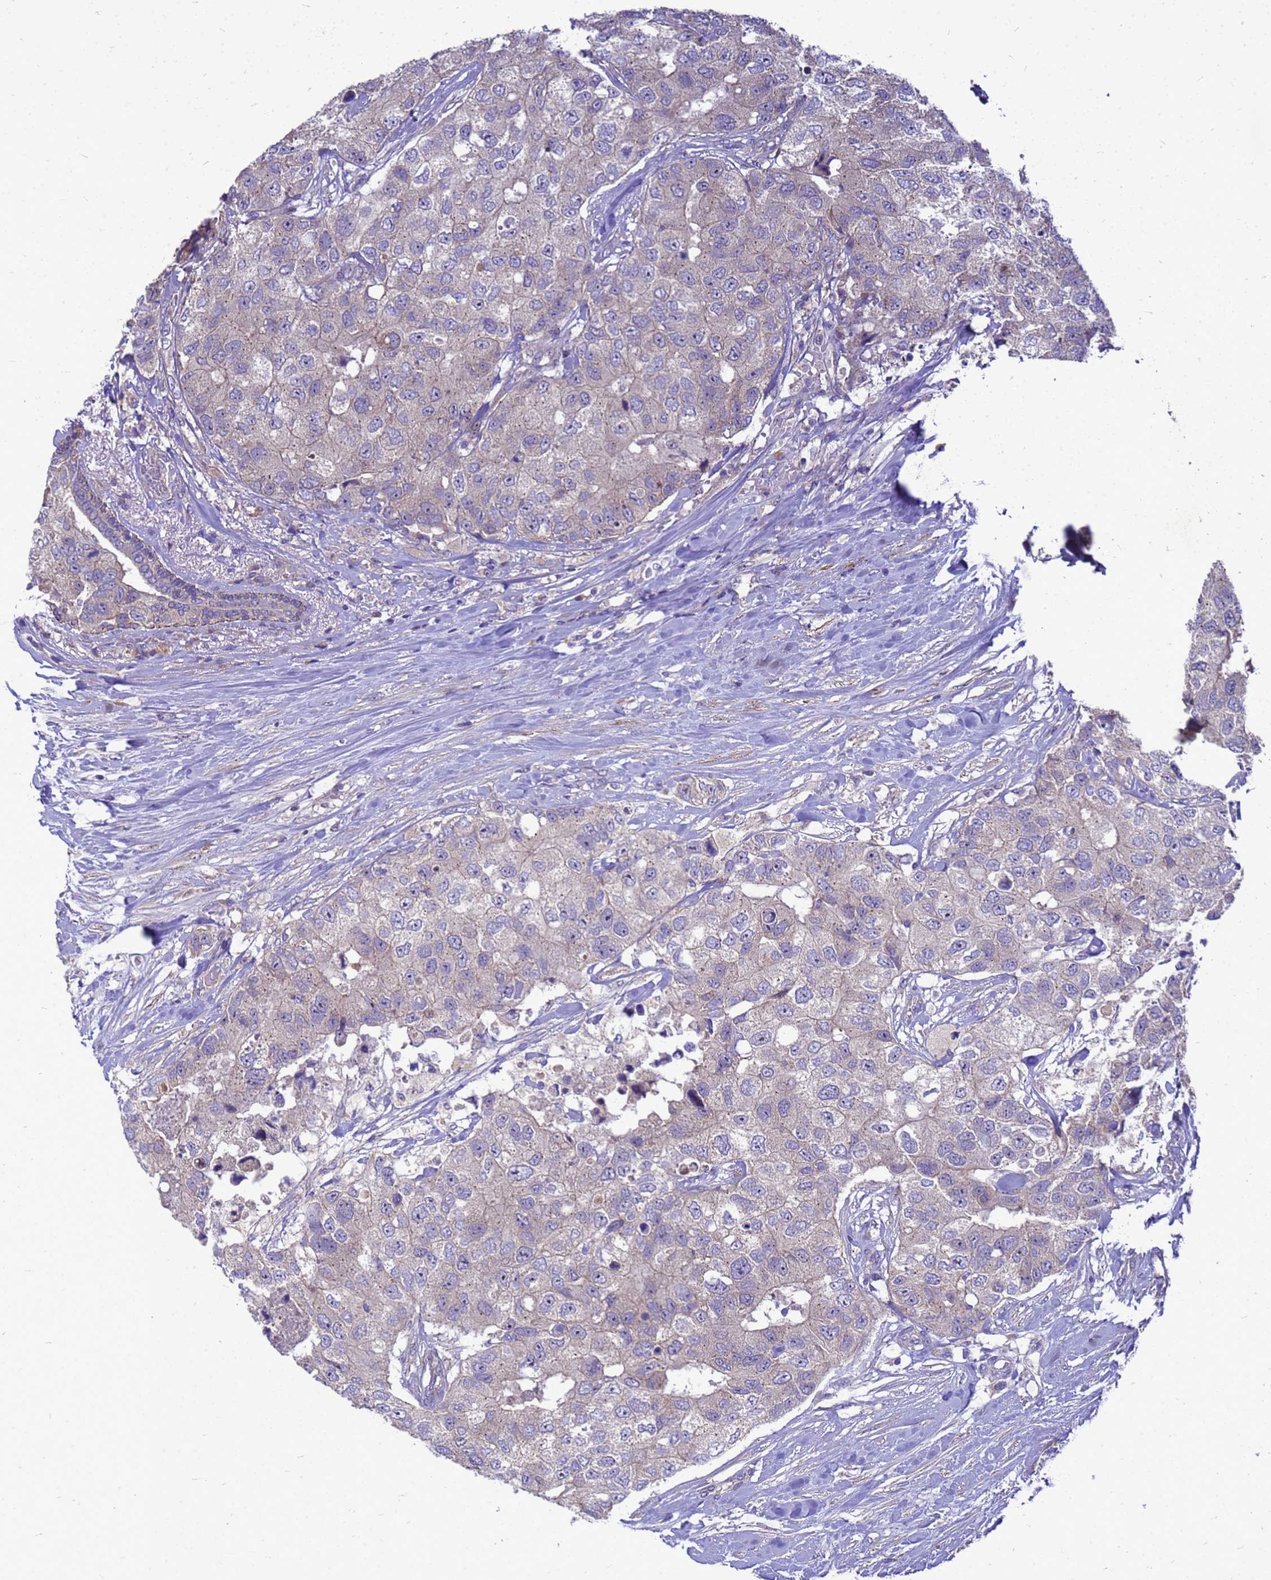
{"staining": {"intensity": "negative", "quantity": "none", "location": "none"}, "tissue": "breast cancer", "cell_type": "Tumor cells", "image_type": "cancer", "snomed": [{"axis": "morphology", "description": "Duct carcinoma"}, {"axis": "topography", "description": "Breast"}], "caption": "There is no significant expression in tumor cells of breast cancer (infiltrating ductal carcinoma).", "gene": "POP7", "patient": {"sex": "female", "age": 62}}